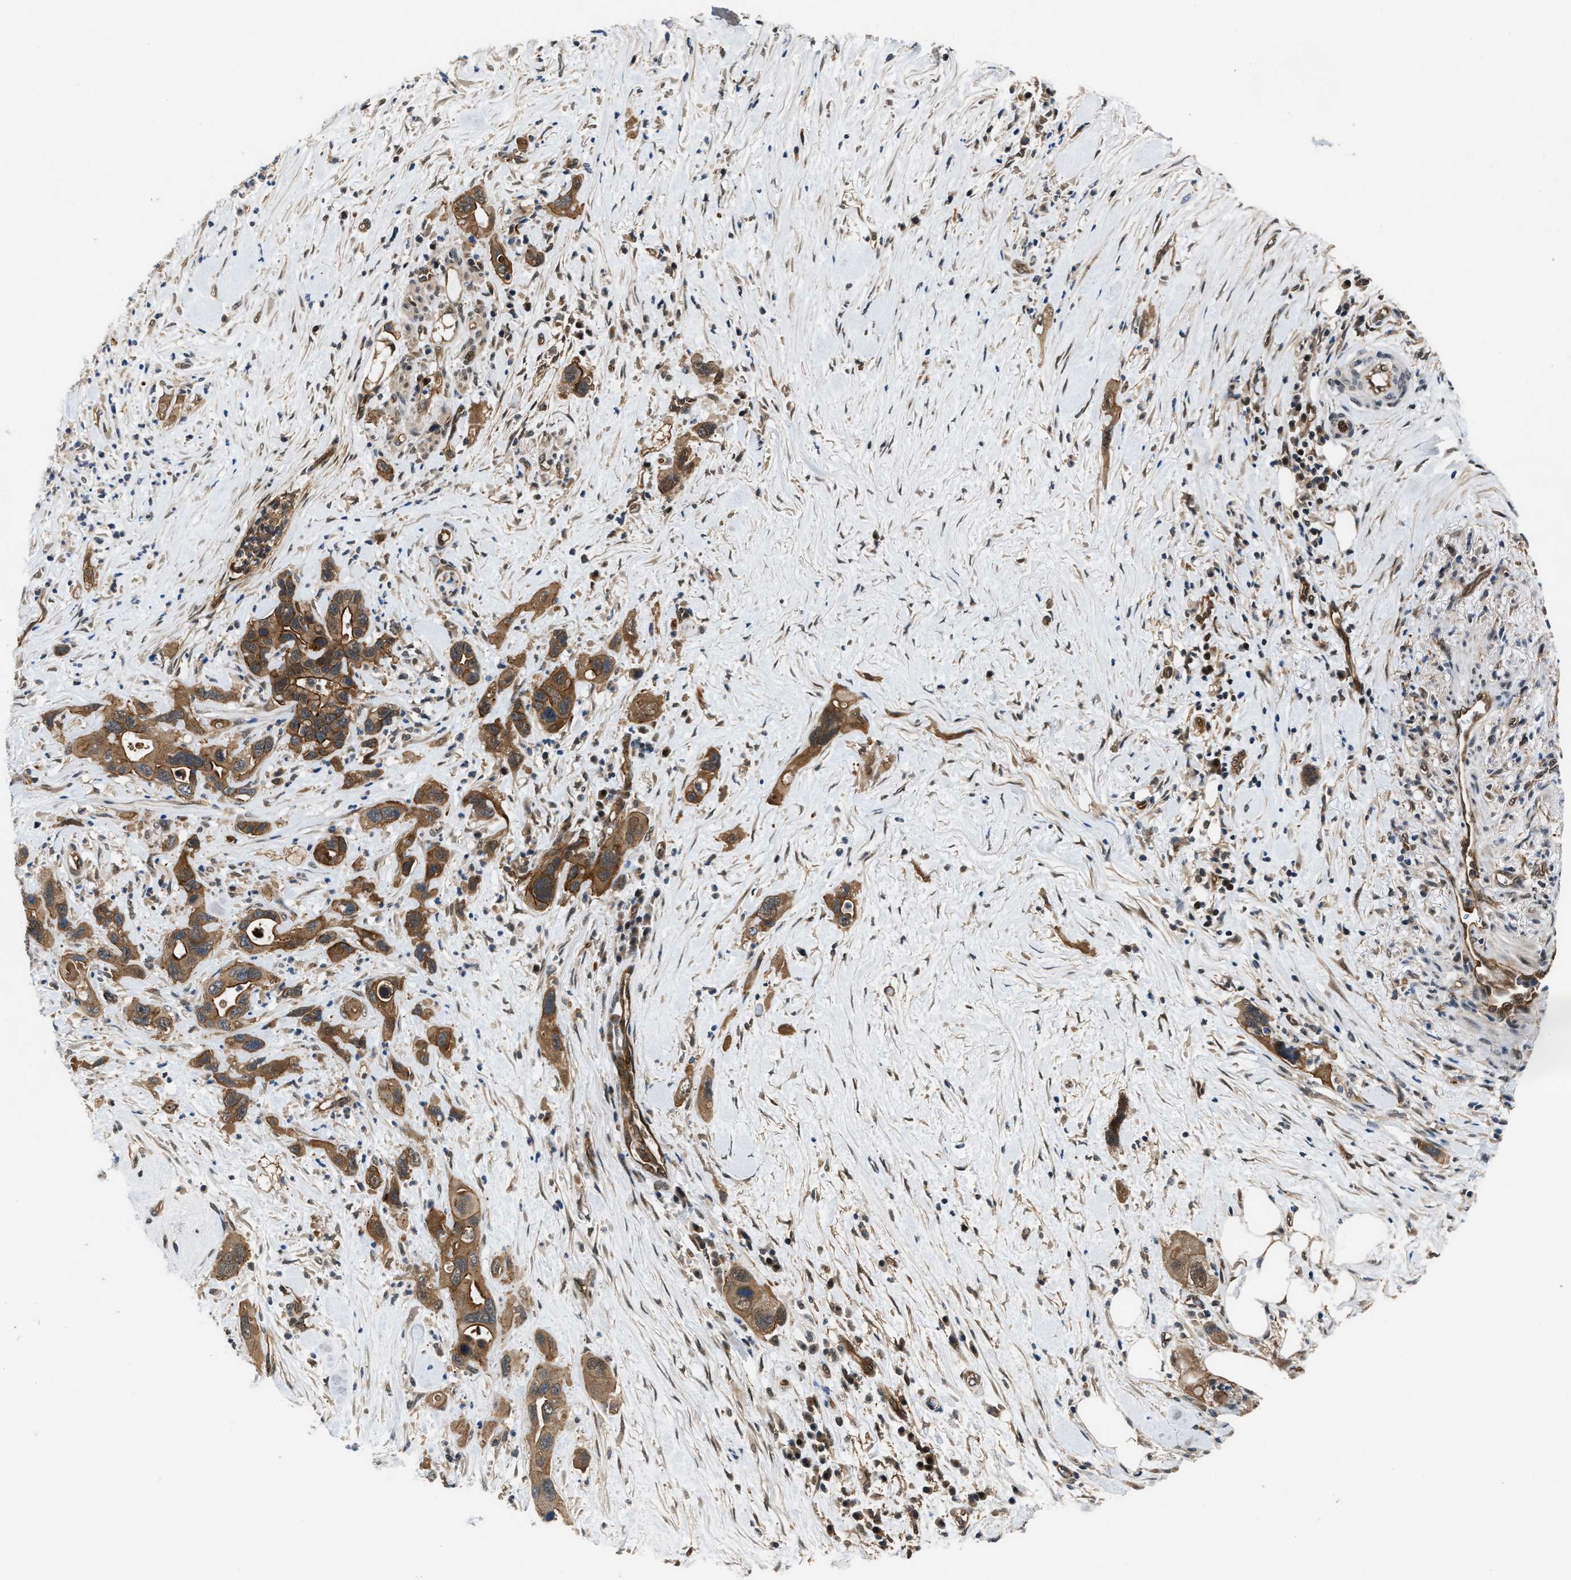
{"staining": {"intensity": "strong", "quantity": ">75%", "location": "cytoplasmic/membranous"}, "tissue": "pancreatic cancer", "cell_type": "Tumor cells", "image_type": "cancer", "snomed": [{"axis": "morphology", "description": "Adenocarcinoma, NOS"}, {"axis": "topography", "description": "Pancreas"}], "caption": "This histopathology image shows IHC staining of human pancreatic cancer (adenocarcinoma), with high strong cytoplasmic/membranous staining in approximately >75% of tumor cells.", "gene": "COPS2", "patient": {"sex": "female", "age": 70}}